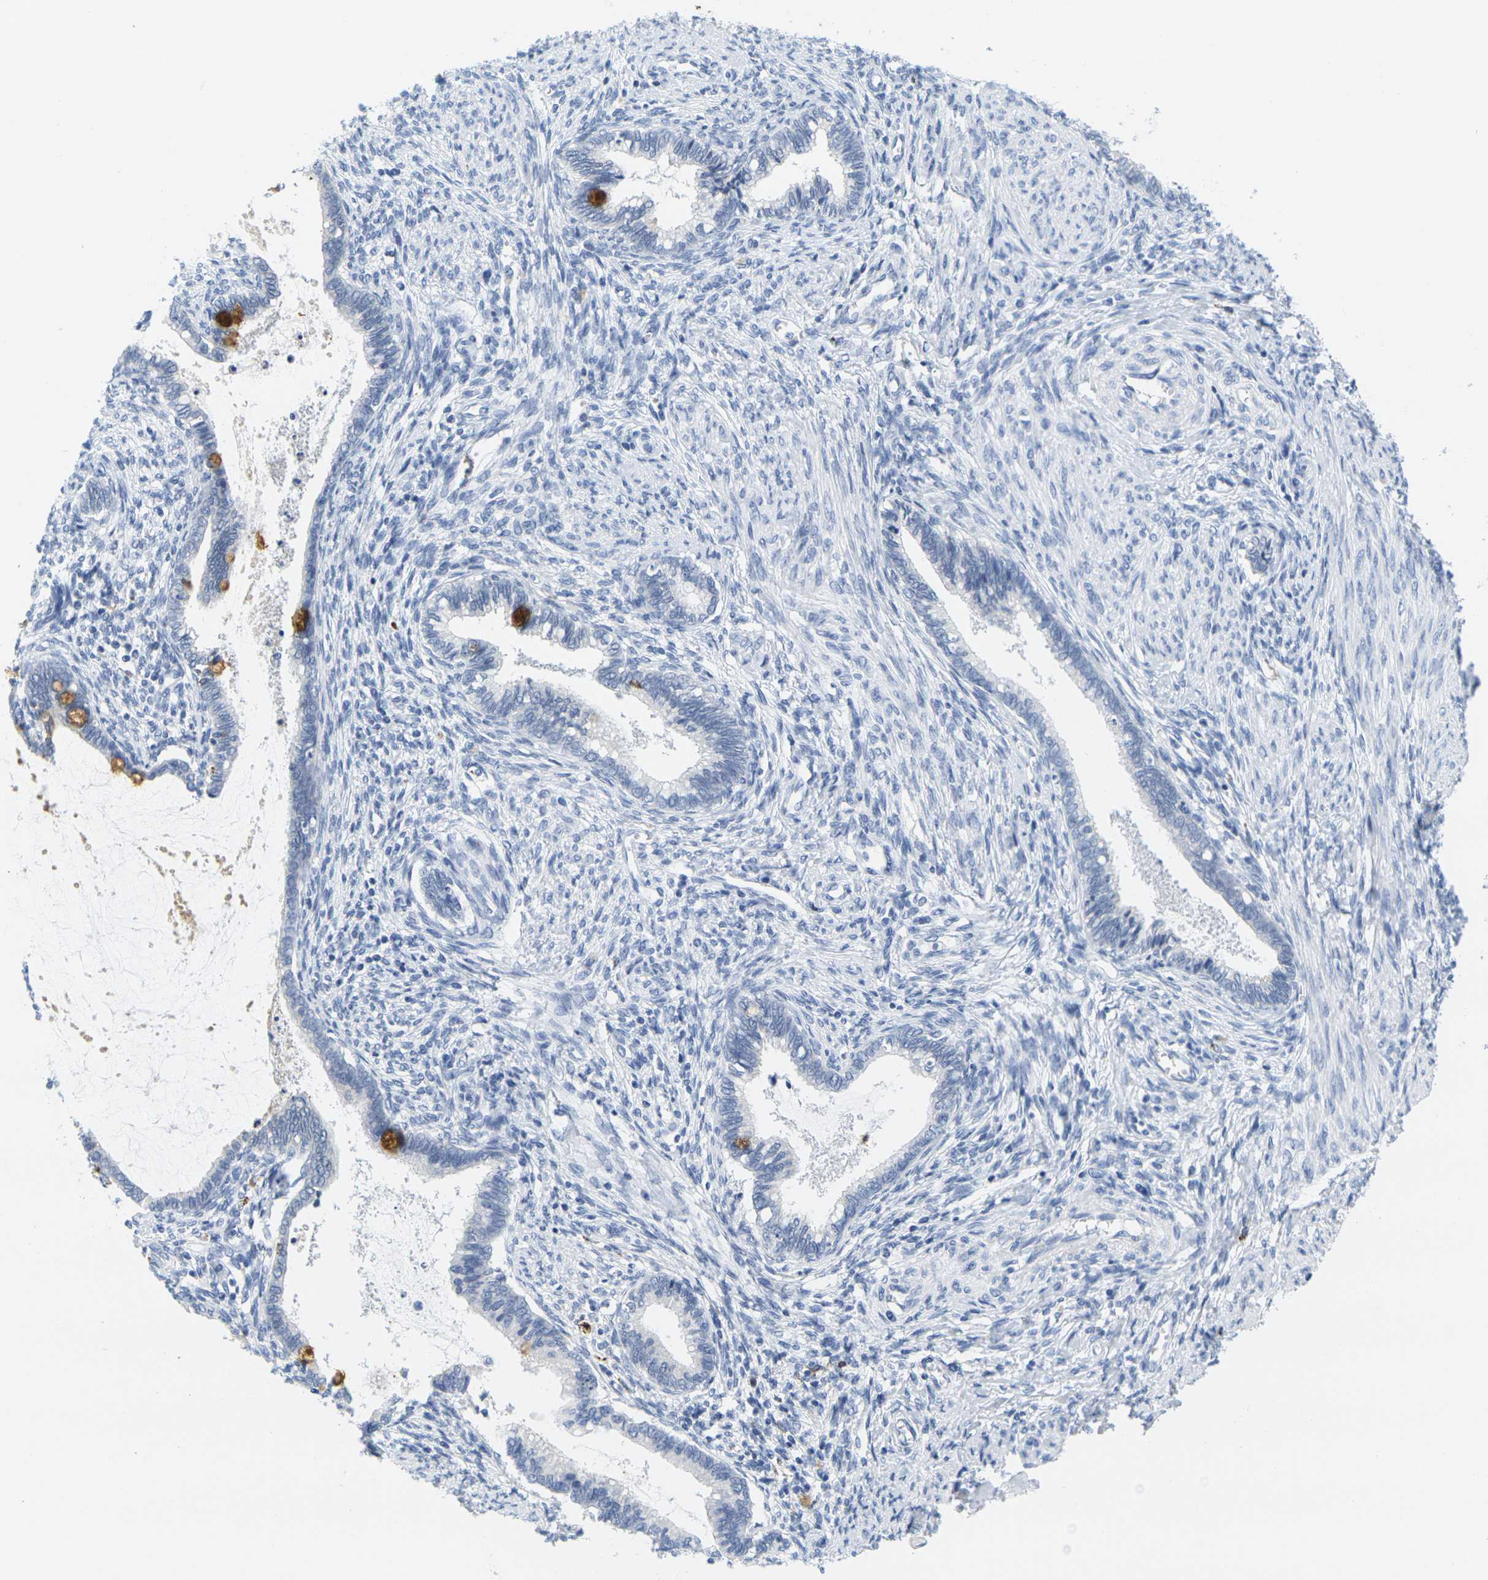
{"staining": {"intensity": "moderate", "quantity": "<25%", "location": "cytoplasmic/membranous"}, "tissue": "cervical cancer", "cell_type": "Tumor cells", "image_type": "cancer", "snomed": [{"axis": "morphology", "description": "Adenocarcinoma, NOS"}, {"axis": "topography", "description": "Cervix"}], "caption": "Immunohistochemistry (IHC) micrograph of human cervical cancer (adenocarcinoma) stained for a protein (brown), which shows low levels of moderate cytoplasmic/membranous expression in about <25% of tumor cells.", "gene": "HLA-DOB", "patient": {"sex": "female", "age": 44}}